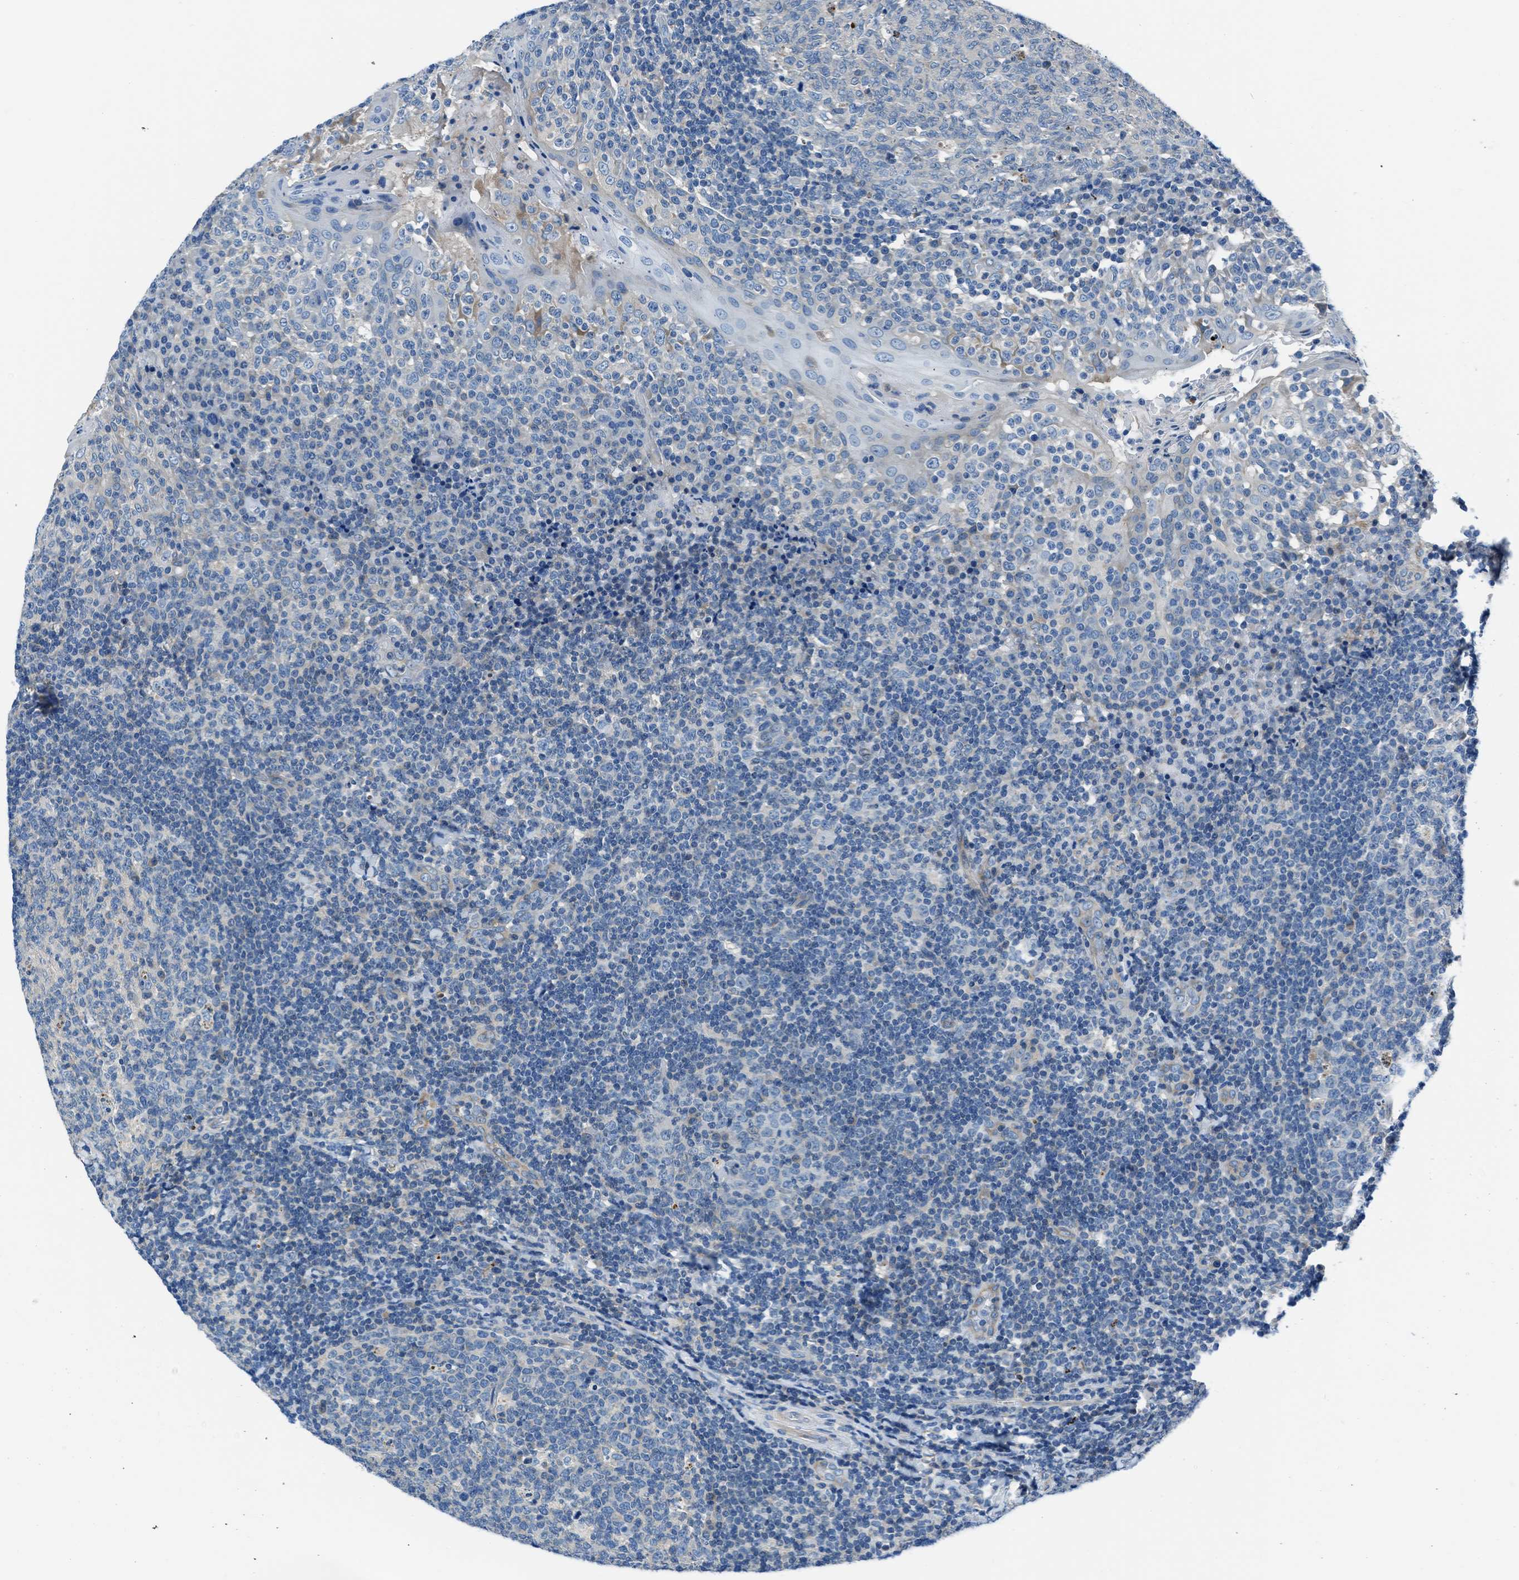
{"staining": {"intensity": "weak", "quantity": "<25%", "location": "cytoplasmic/membranous"}, "tissue": "tonsil", "cell_type": "Germinal center cells", "image_type": "normal", "snomed": [{"axis": "morphology", "description": "Normal tissue, NOS"}, {"axis": "topography", "description": "Tonsil"}], "caption": "IHC micrograph of normal tonsil: tonsil stained with DAB (3,3'-diaminobenzidine) displays no significant protein positivity in germinal center cells.", "gene": "SLC38A6", "patient": {"sex": "female", "age": 19}}